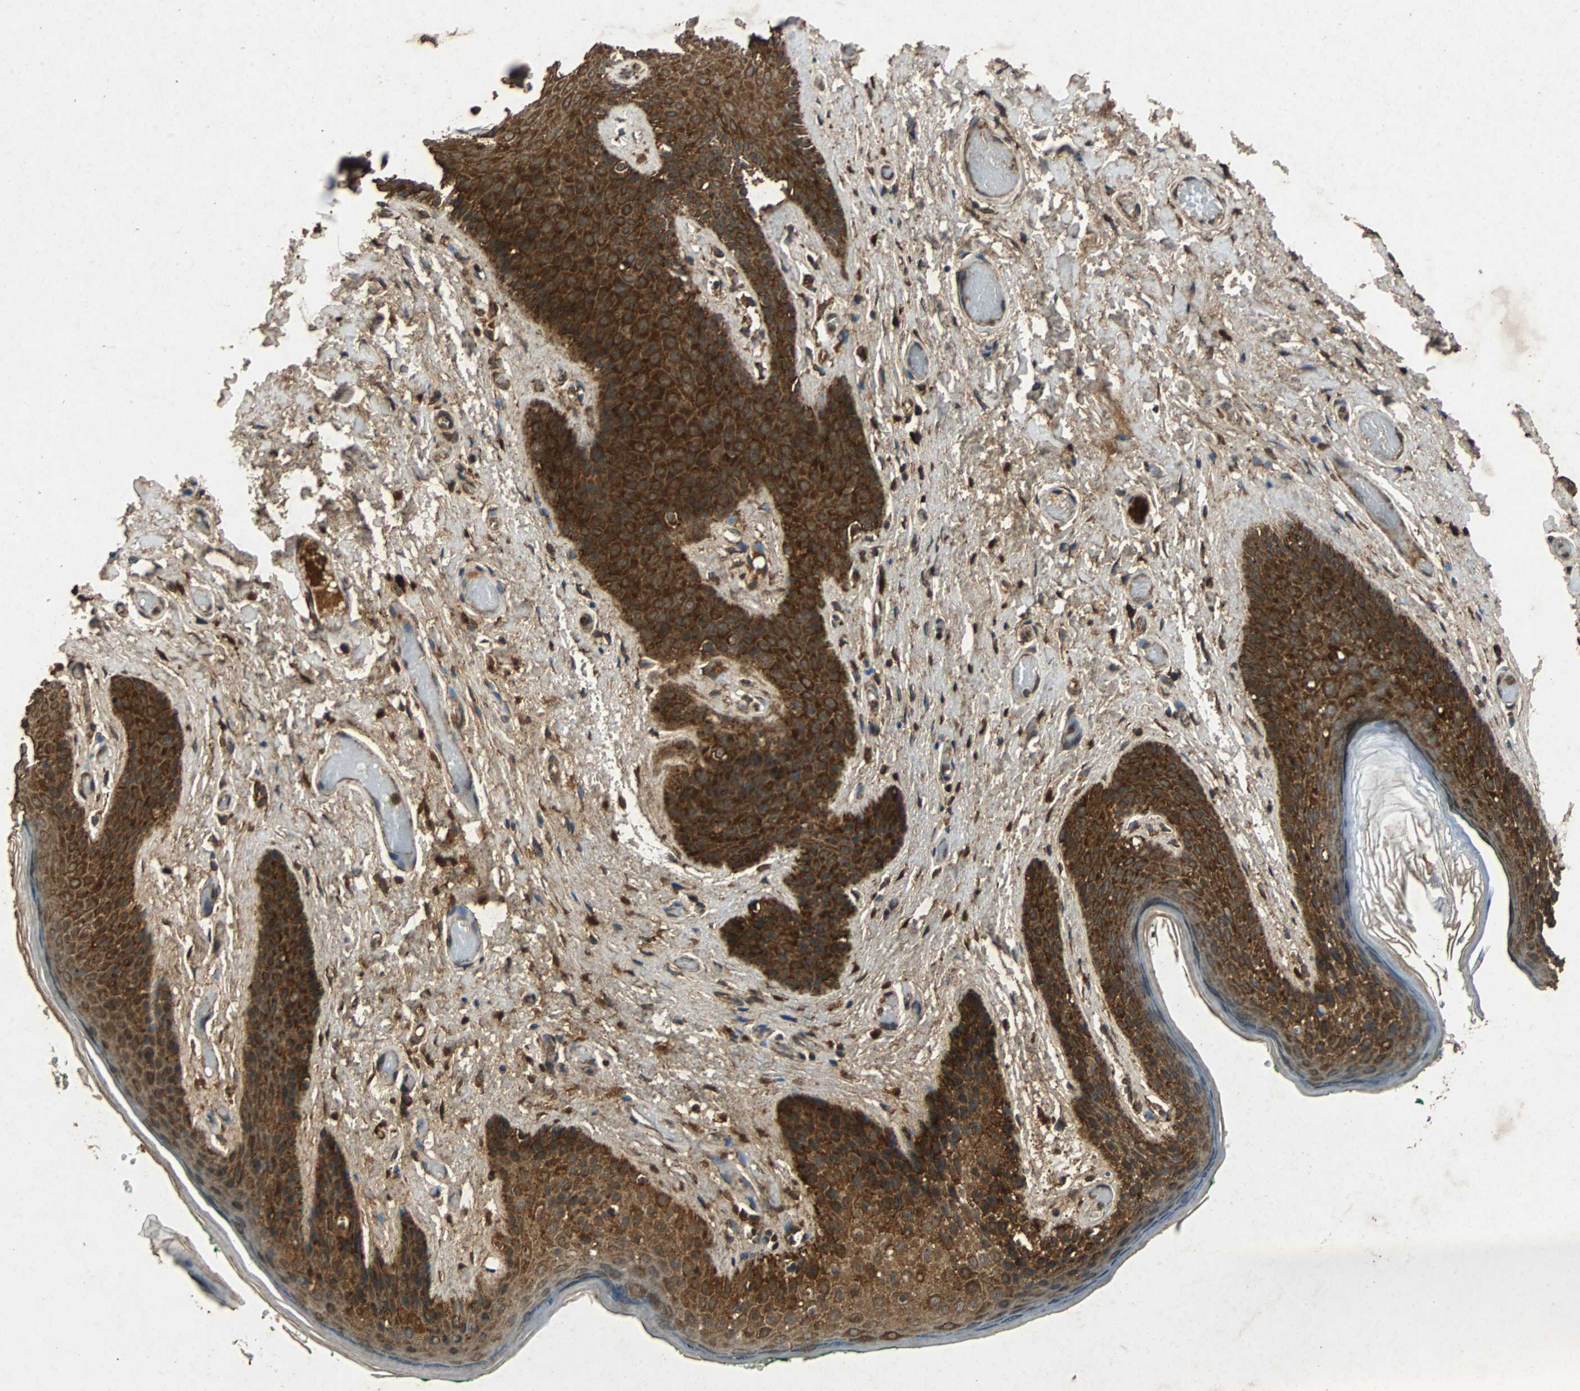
{"staining": {"intensity": "strong", "quantity": ">75%", "location": "cytoplasmic/membranous"}, "tissue": "skin", "cell_type": "Epidermal cells", "image_type": "normal", "snomed": [{"axis": "morphology", "description": "Normal tissue, NOS"}, {"axis": "topography", "description": "Anal"}], "caption": "Immunohistochemistry (DAB) staining of unremarkable human skin demonstrates strong cytoplasmic/membranous protein positivity in approximately >75% of epidermal cells.", "gene": "NAA10", "patient": {"sex": "male", "age": 74}}